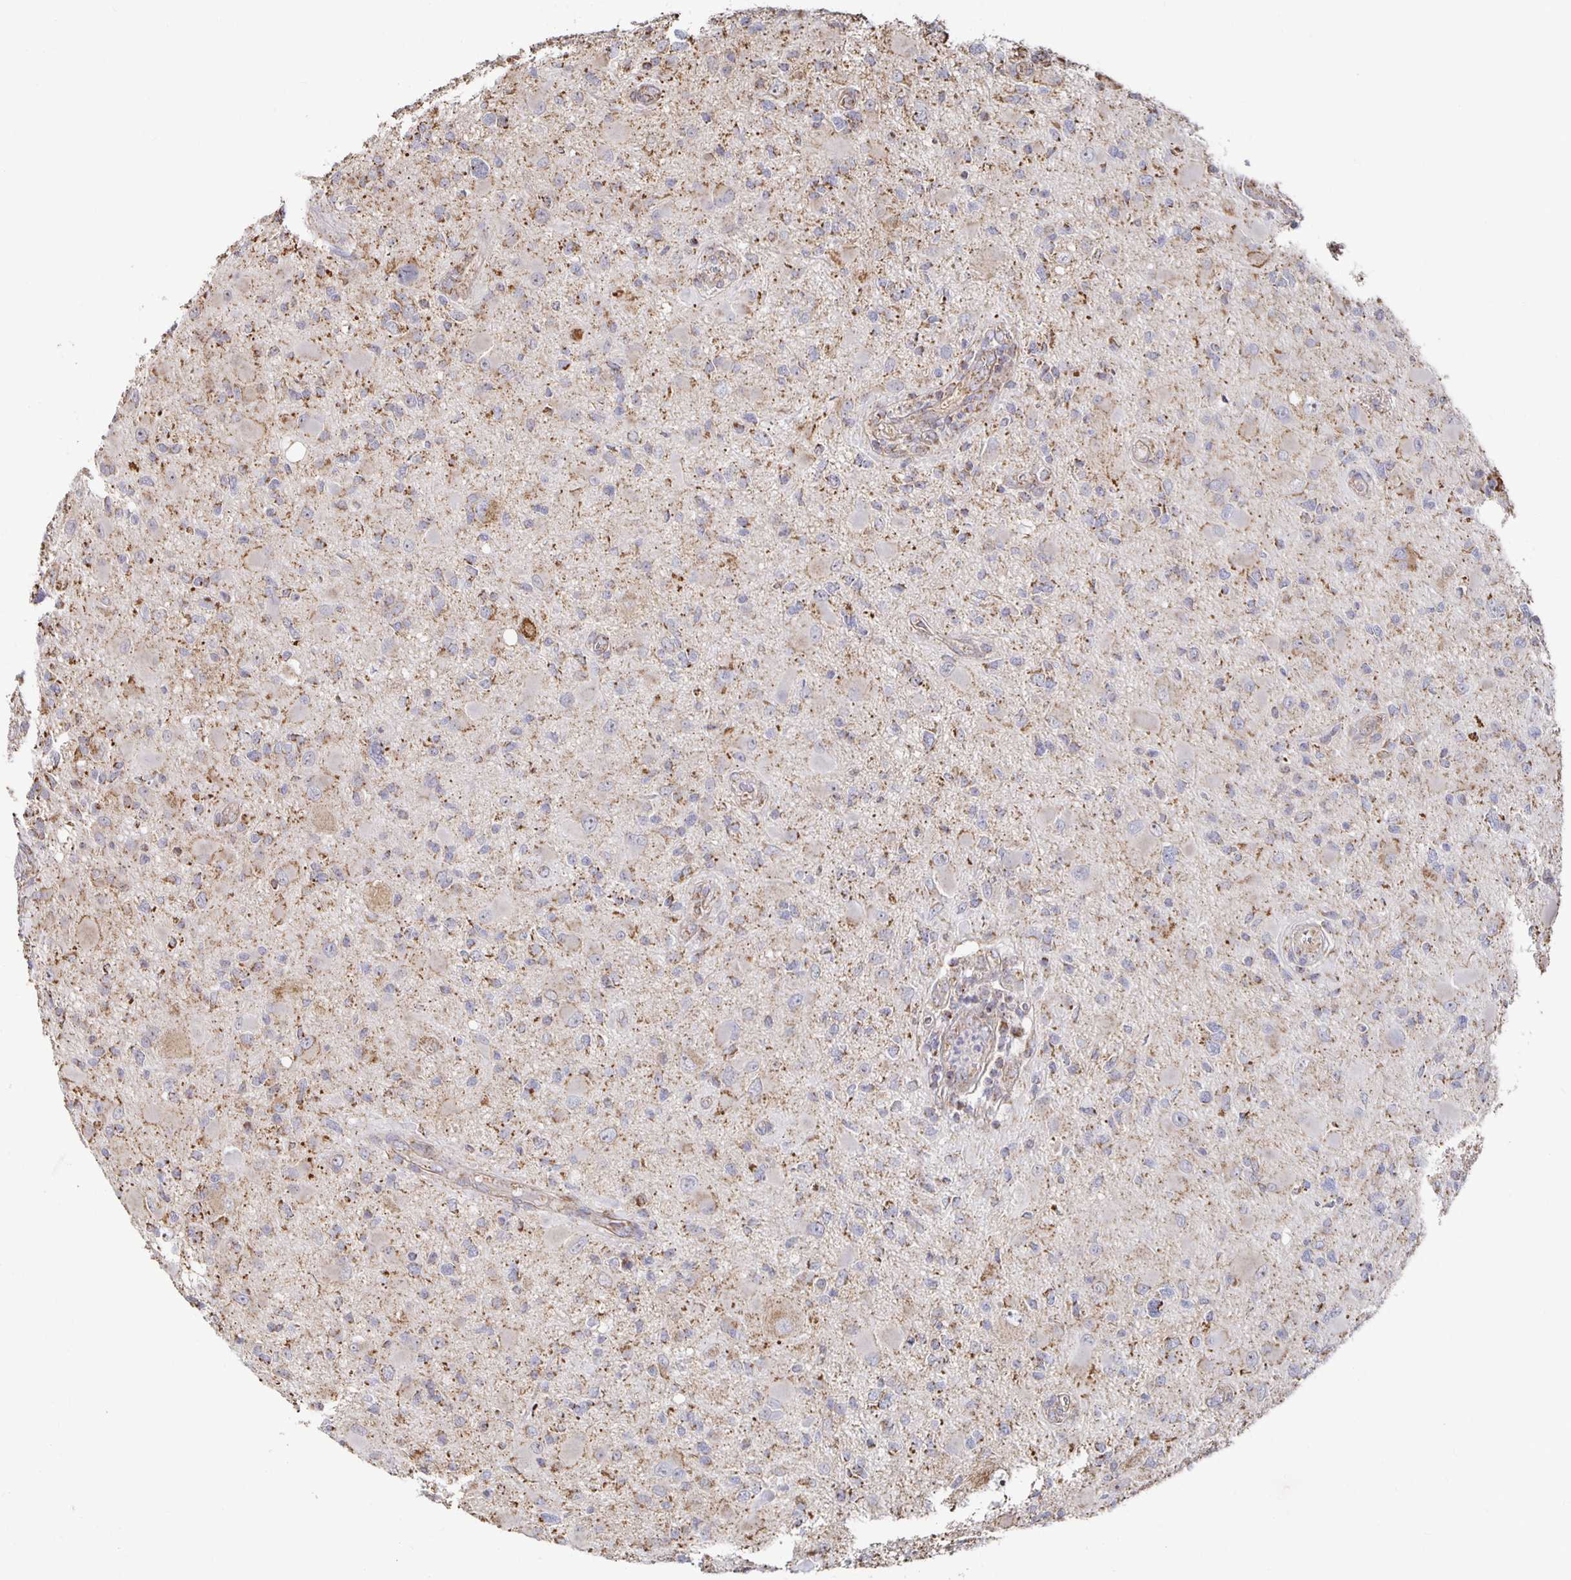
{"staining": {"intensity": "moderate", "quantity": "<25%", "location": "cytoplasmic/membranous"}, "tissue": "glioma", "cell_type": "Tumor cells", "image_type": "cancer", "snomed": [{"axis": "morphology", "description": "Glioma, malignant, High grade"}, {"axis": "topography", "description": "Brain"}], "caption": "Protein expression analysis of human glioma reveals moderate cytoplasmic/membranous positivity in approximately <25% of tumor cells.", "gene": "NKX2-8", "patient": {"sex": "male", "age": 54}}